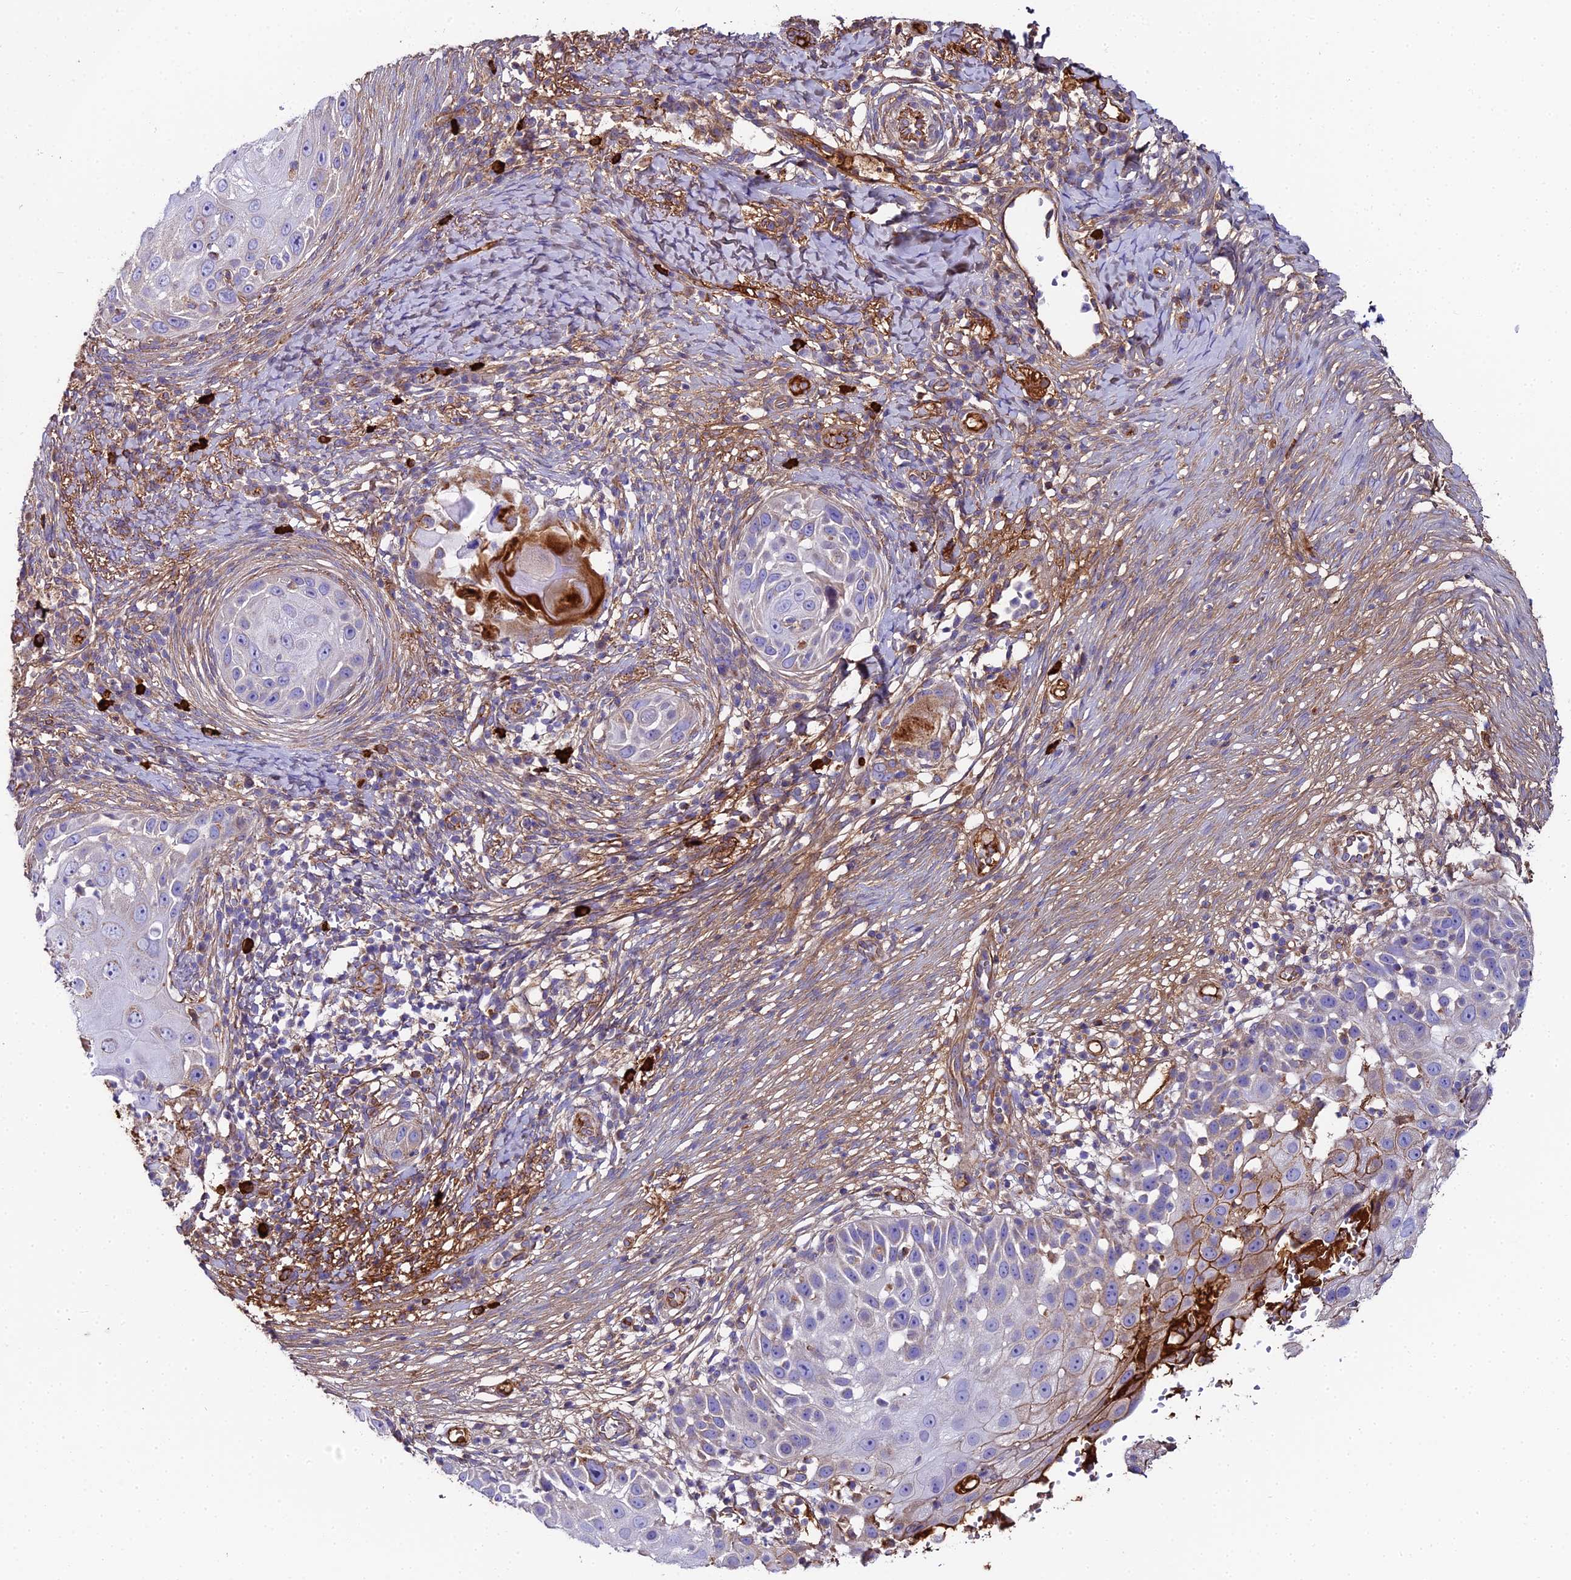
{"staining": {"intensity": "negative", "quantity": "none", "location": "none"}, "tissue": "skin cancer", "cell_type": "Tumor cells", "image_type": "cancer", "snomed": [{"axis": "morphology", "description": "Squamous cell carcinoma, NOS"}, {"axis": "topography", "description": "Skin"}], "caption": "Tumor cells are negative for brown protein staining in skin cancer.", "gene": "BEX4", "patient": {"sex": "female", "age": 44}}